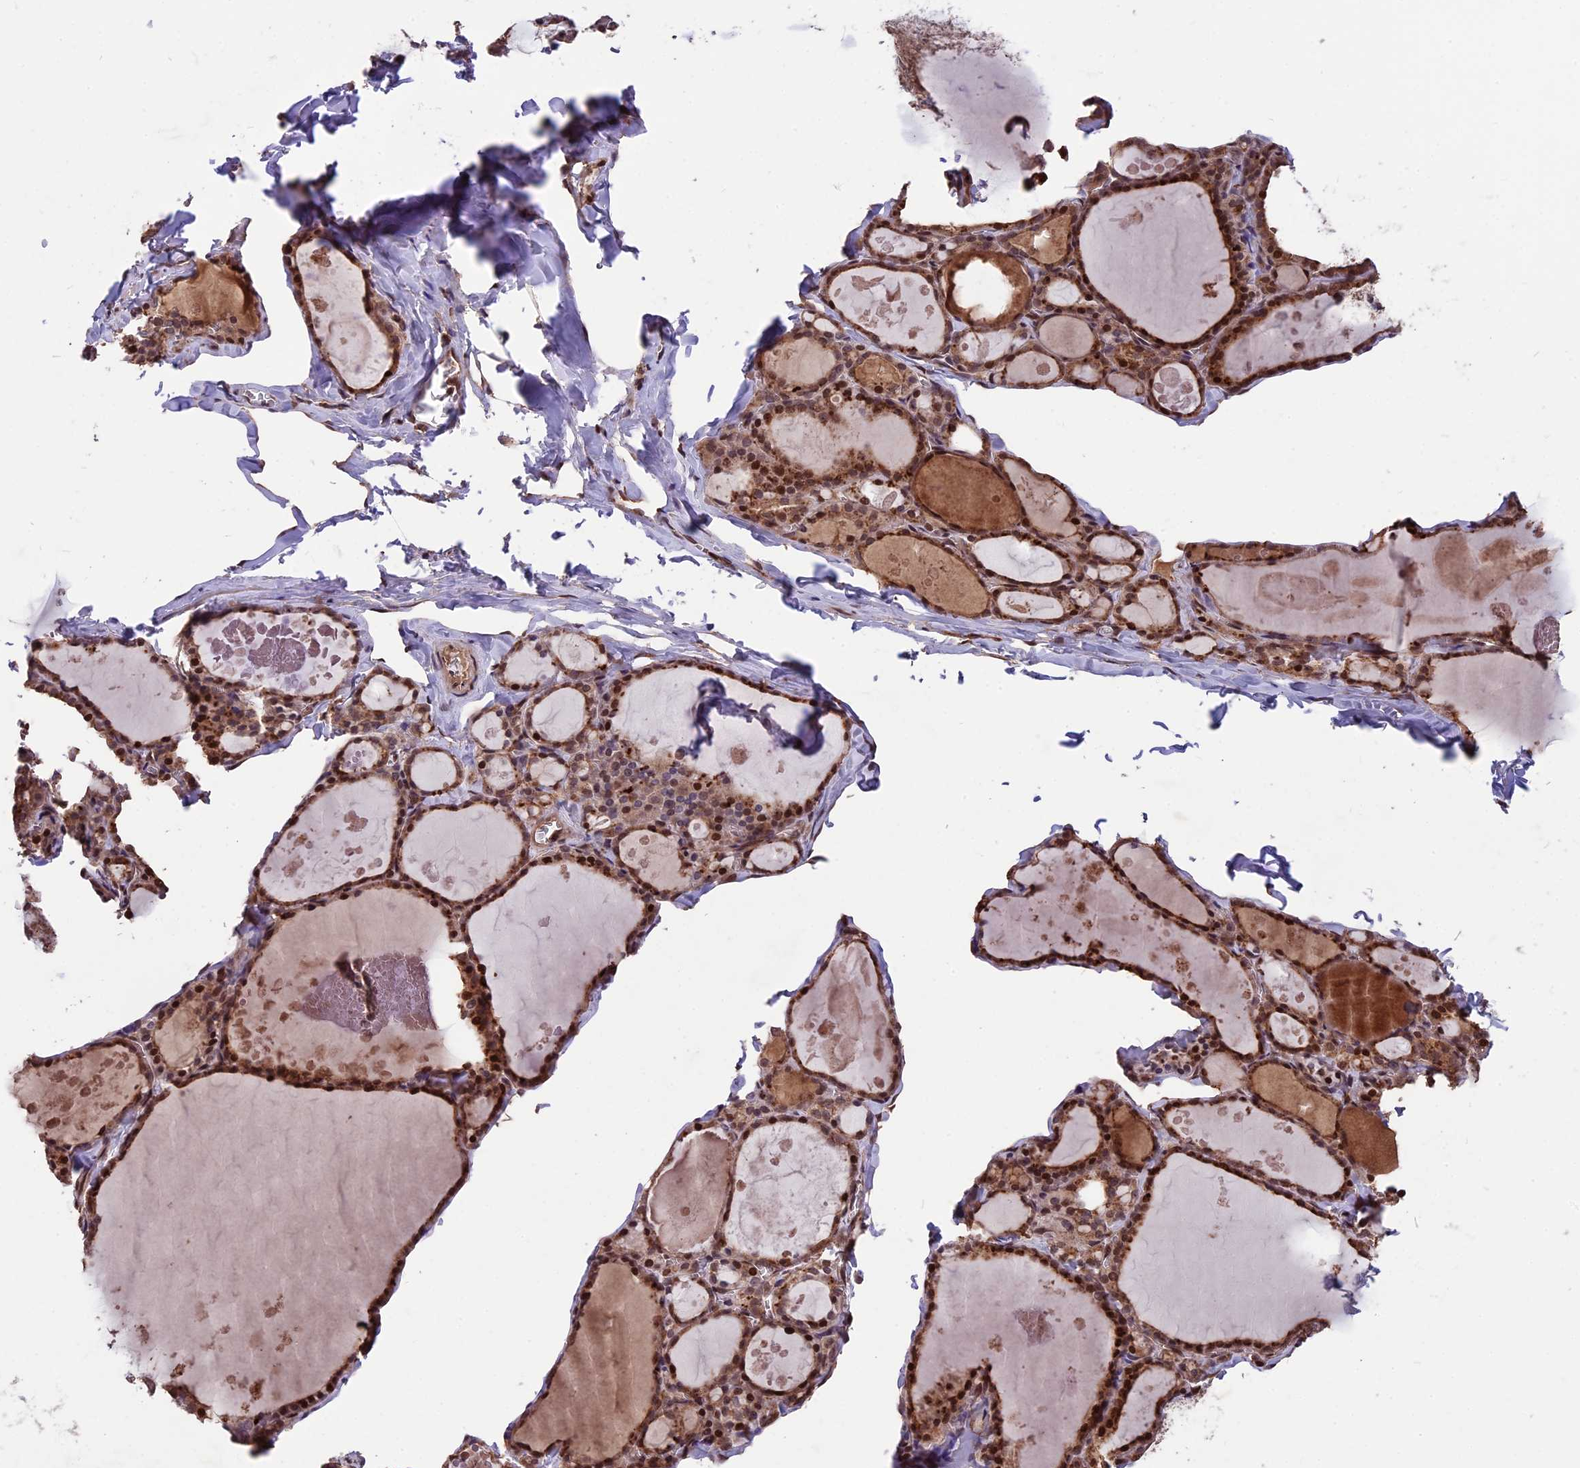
{"staining": {"intensity": "moderate", "quantity": ">75%", "location": "cytoplasmic/membranous,nuclear"}, "tissue": "thyroid gland", "cell_type": "Glandular cells", "image_type": "normal", "snomed": [{"axis": "morphology", "description": "Normal tissue, NOS"}, {"axis": "topography", "description": "Thyroid gland"}], "caption": "Benign thyroid gland exhibits moderate cytoplasmic/membranous,nuclear expression in approximately >75% of glandular cells, visualized by immunohistochemistry.", "gene": "ZNF598", "patient": {"sex": "male", "age": 56}}